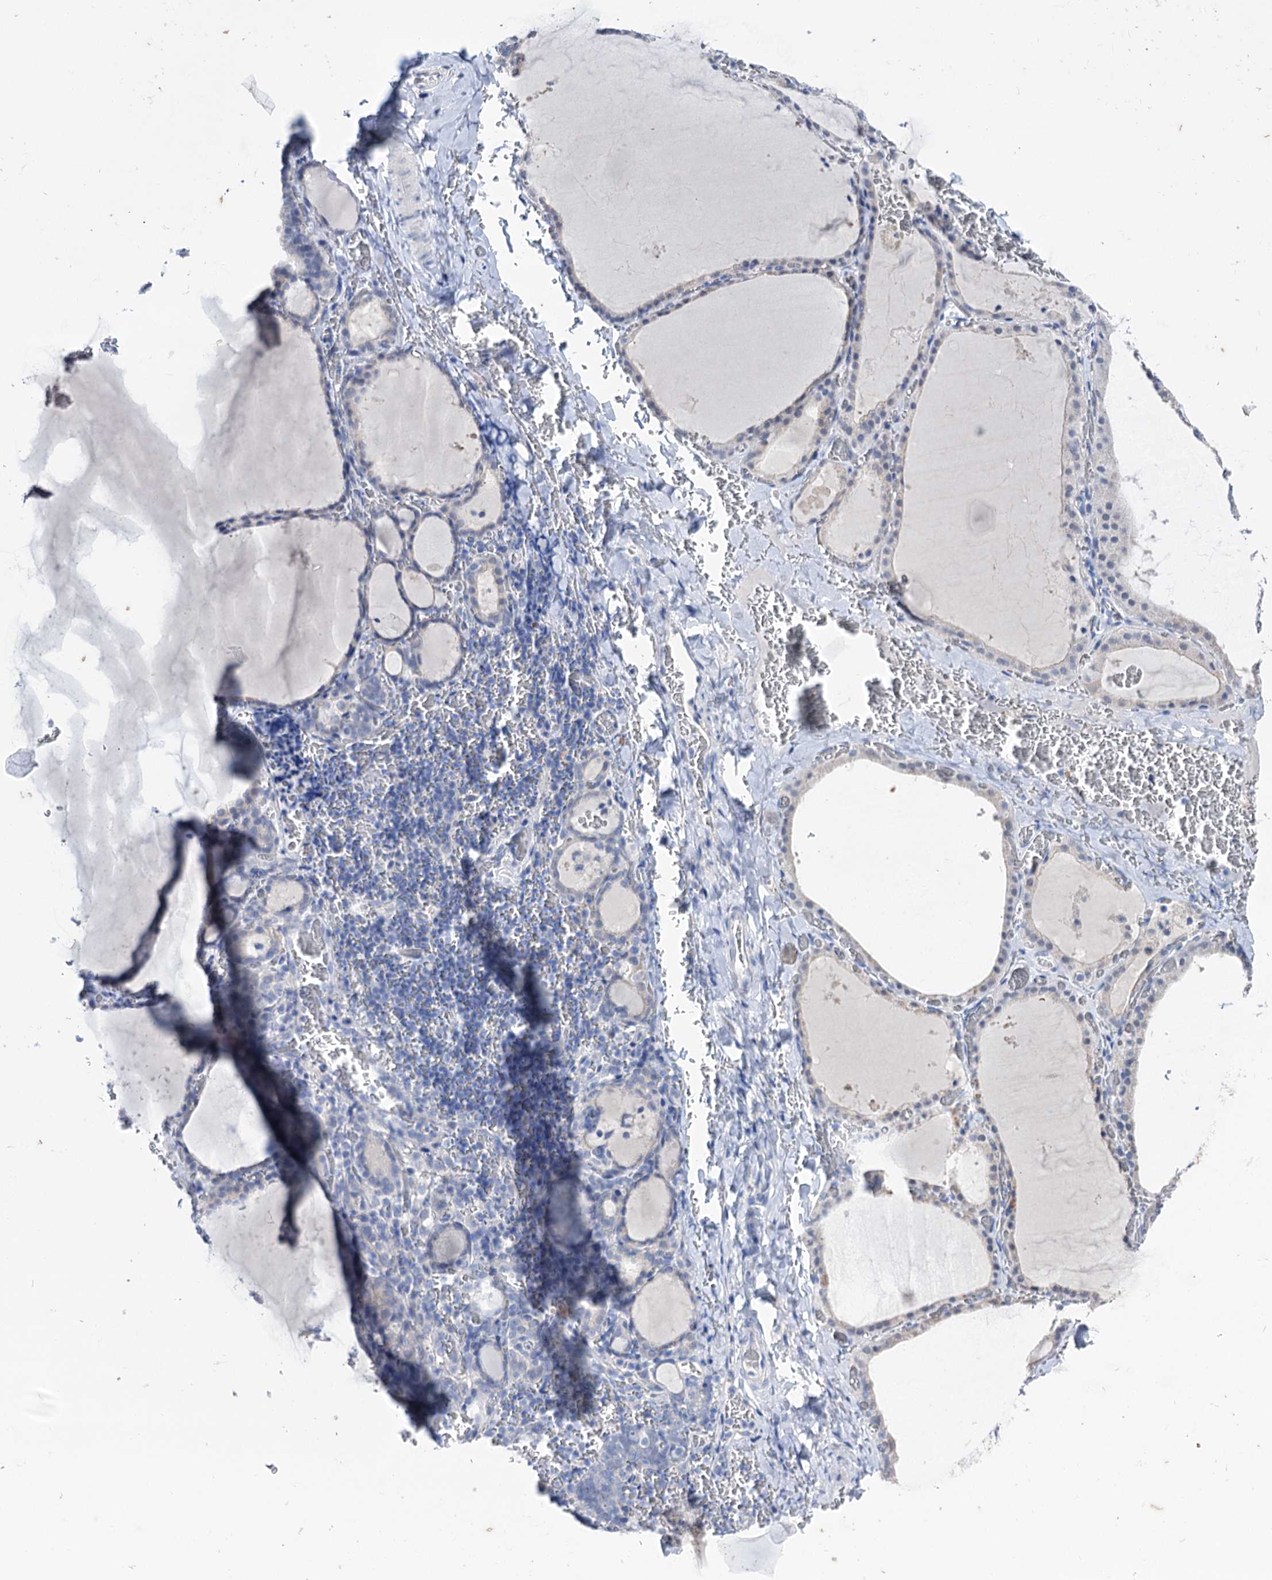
{"staining": {"intensity": "negative", "quantity": "none", "location": "none"}, "tissue": "thyroid gland", "cell_type": "Glandular cells", "image_type": "normal", "snomed": [{"axis": "morphology", "description": "Normal tissue, NOS"}, {"axis": "topography", "description": "Thyroid gland"}], "caption": "A micrograph of thyroid gland stained for a protein reveals no brown staining in glandular cells. Brightfield microscopy of immunohistochemistry stained with DAB (3,3'-diaminobenzidine) (brown) and hematoxylin (blue), captured at high magnification.", "gene": "LYZL4", "patient": {"sex": "female", "age": 39}}